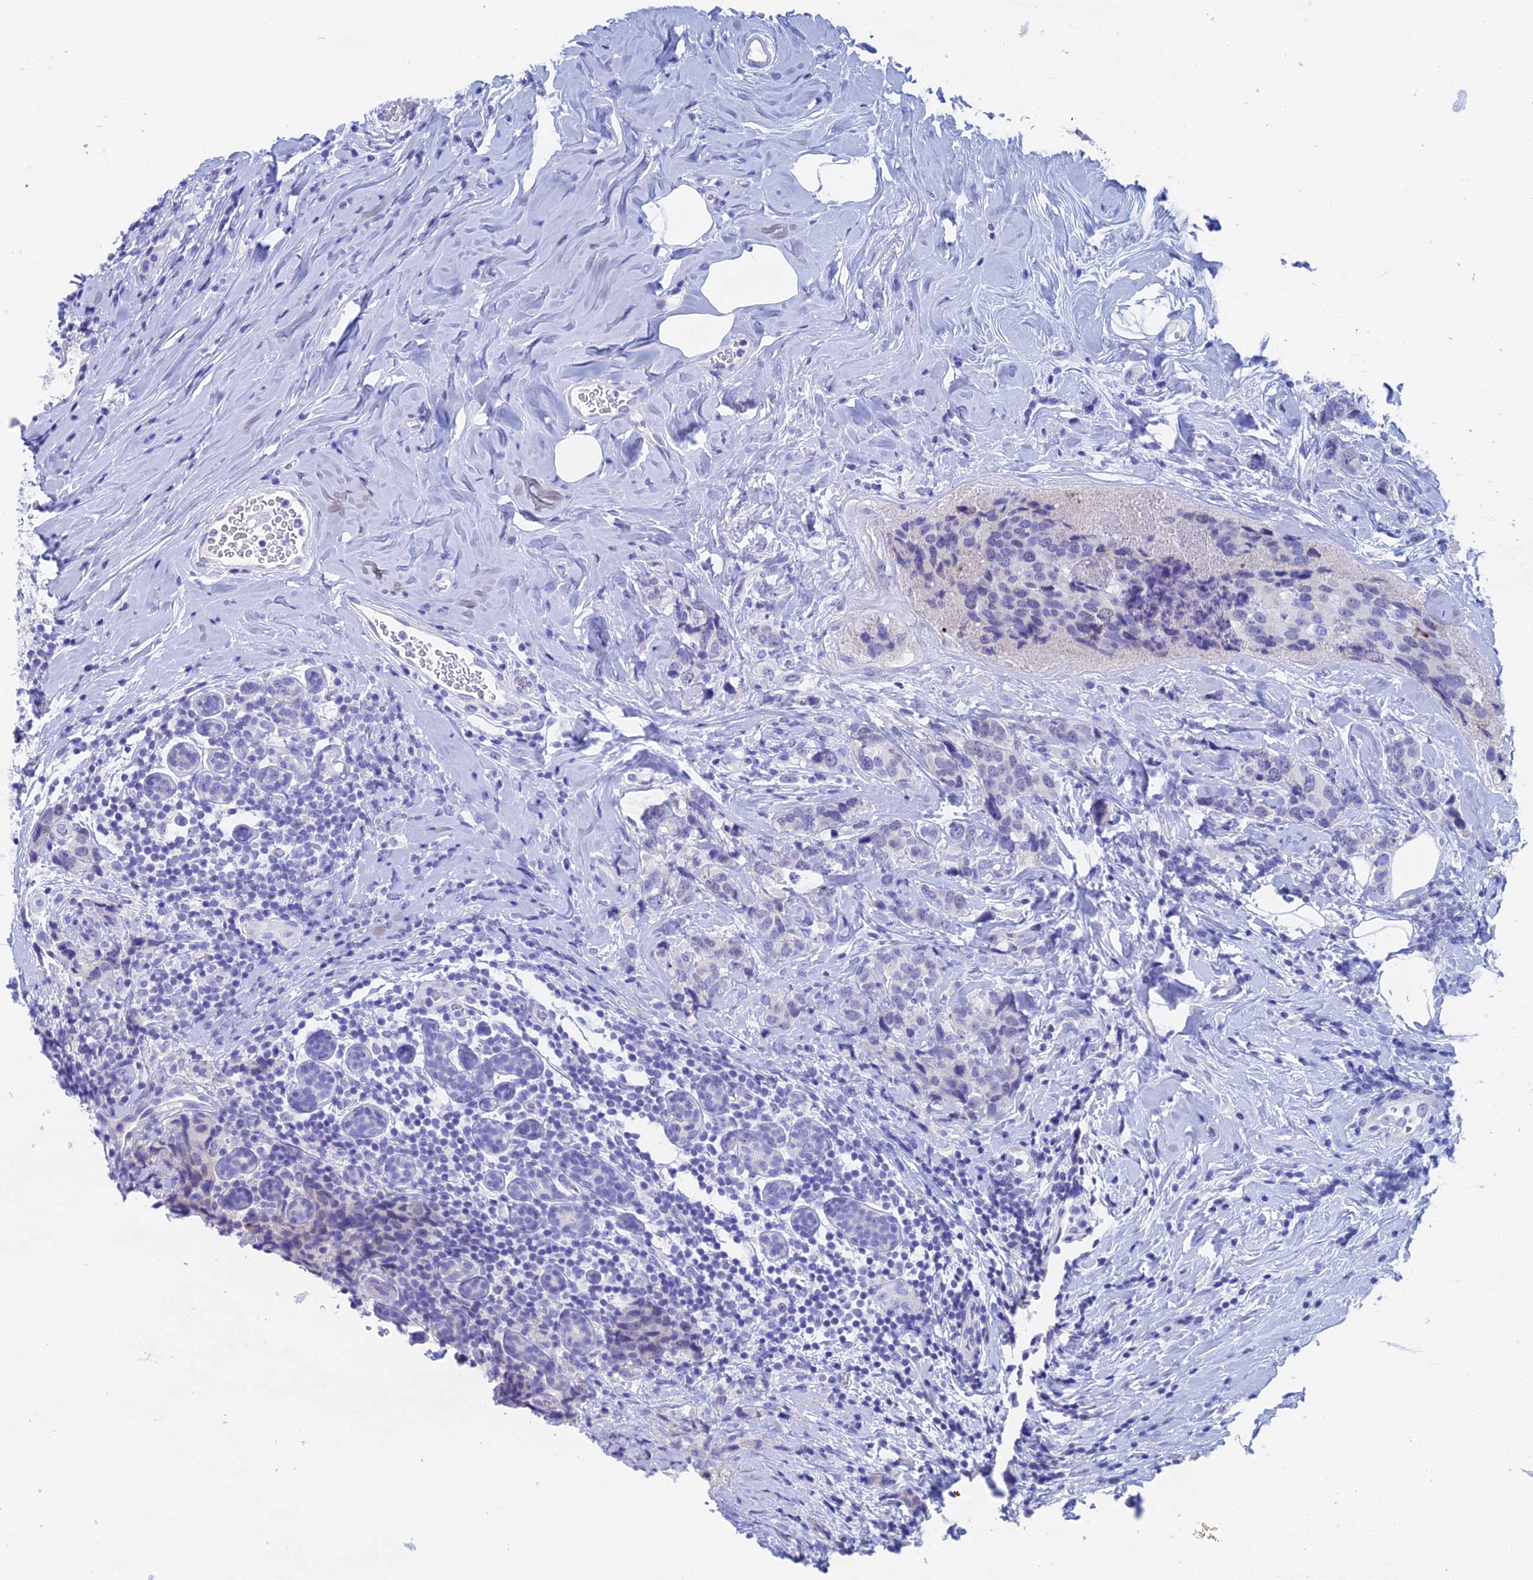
{"staining": {"intensity": "negative", "quantity": "none", "location": "none"}, "tissue": "breast cancer", "cell_type": "Tumor cells", "image_type": "cancer", "snomed": [{"axis": "morphology", "description": "Lobular carcinoma"}, {"axis": "topography", "description": "Breast"}], "caption": "Protein analysis of breast cancer exhibits no significant expression in tumor cells.", "gene": "PSMC3IP", "patient": {"sex": "female", "age": 59}}